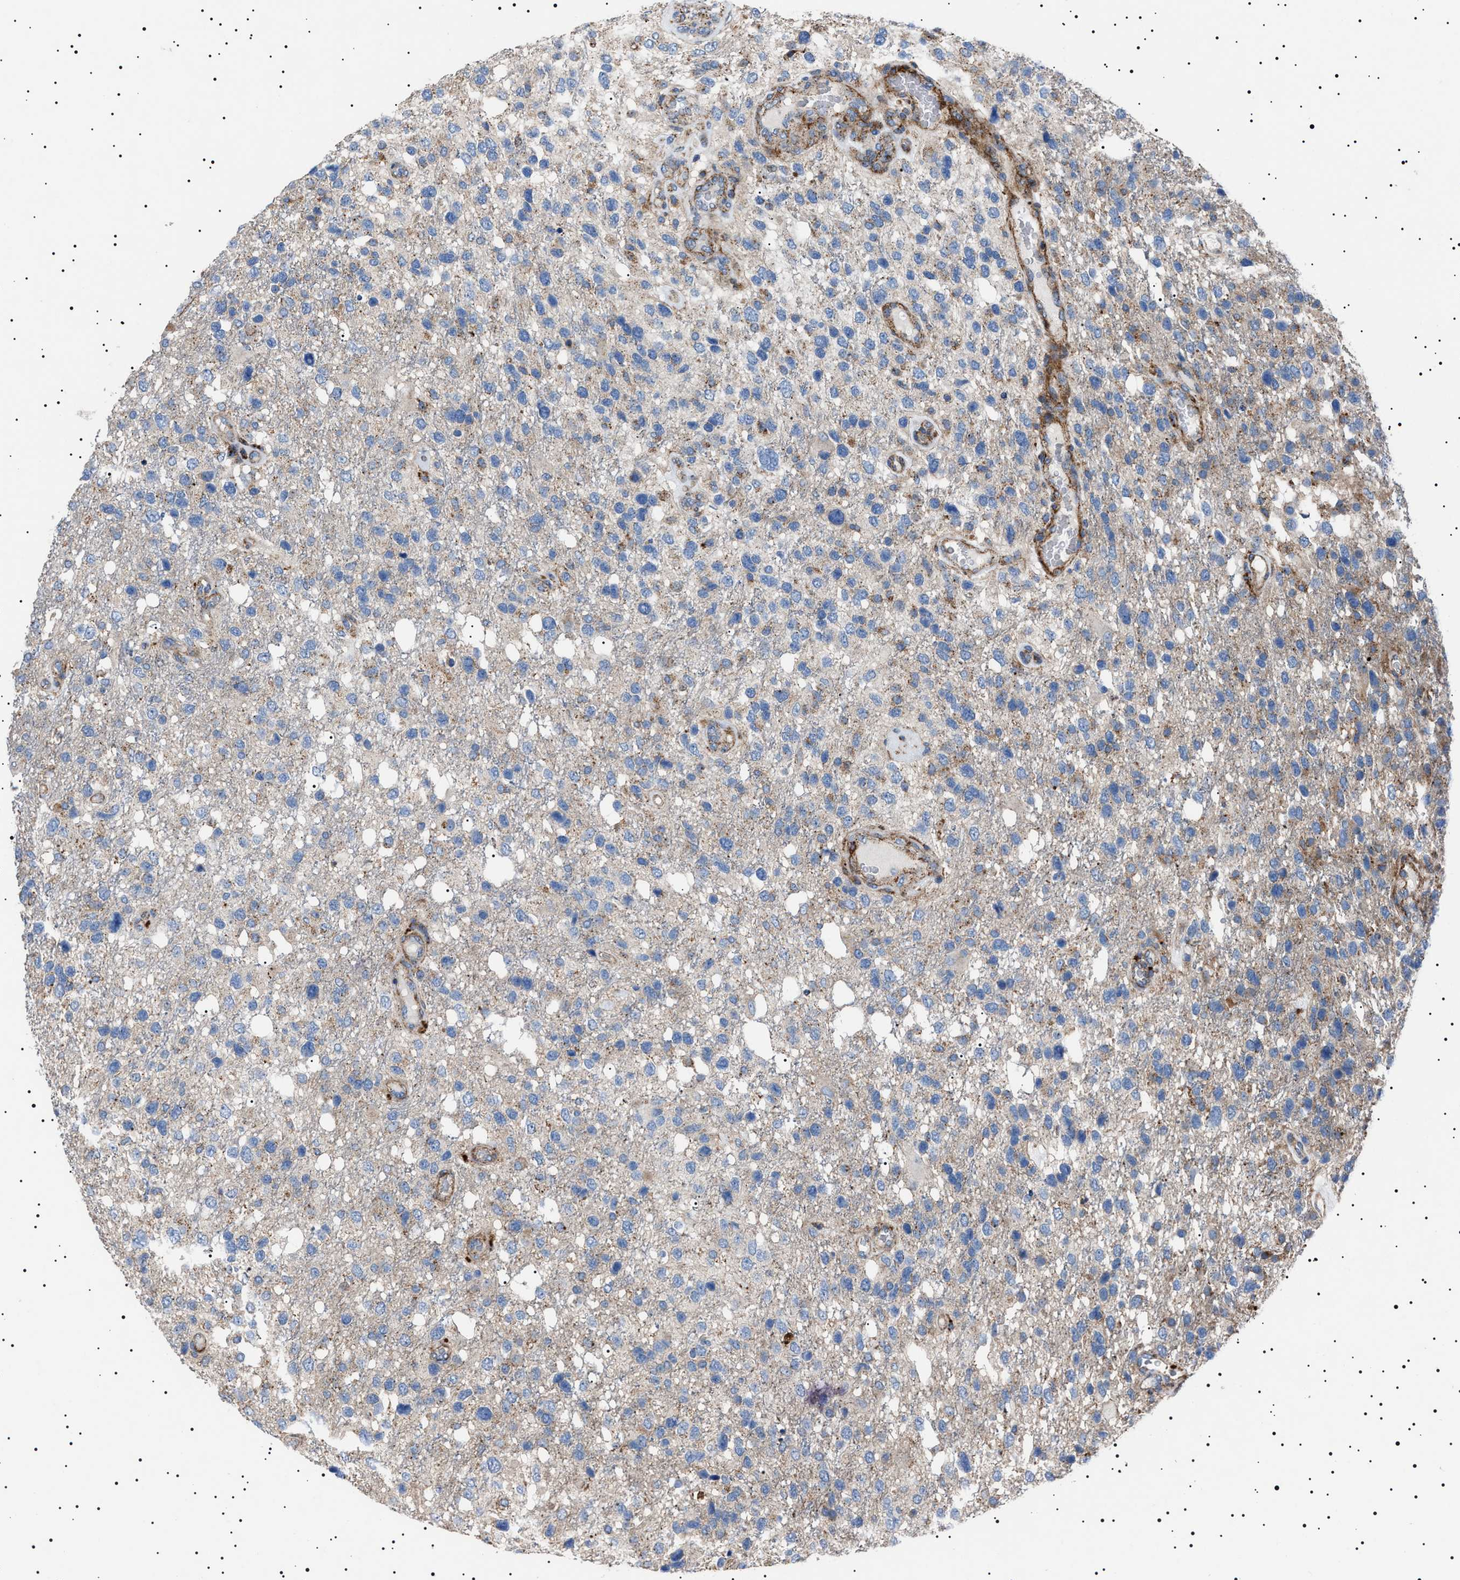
{"staining": {"intensity": "negative", "quantity": "none", "location": "none"}, "tissue": "glioma", "cell_type": "Tumor cells", "image_type": "cancer", "snomed": [{"axis": "morphology", "description": "Glioma, malignant, High grade"}, {"axis": "topography", "description": "Brain"}], "caption": "This micrograph is of glioma stained with IHC to label a protein in brown with the nuclei are counter-stained blue. There is no staining in tumor cells. The staining is performed using DAB (3,3'-diaminobenzidine) brown chromogen with nuclei counter-stained in using hematoxylin.", "gene": "NEU1", "patient": {"sex": "female", "age": 58}}